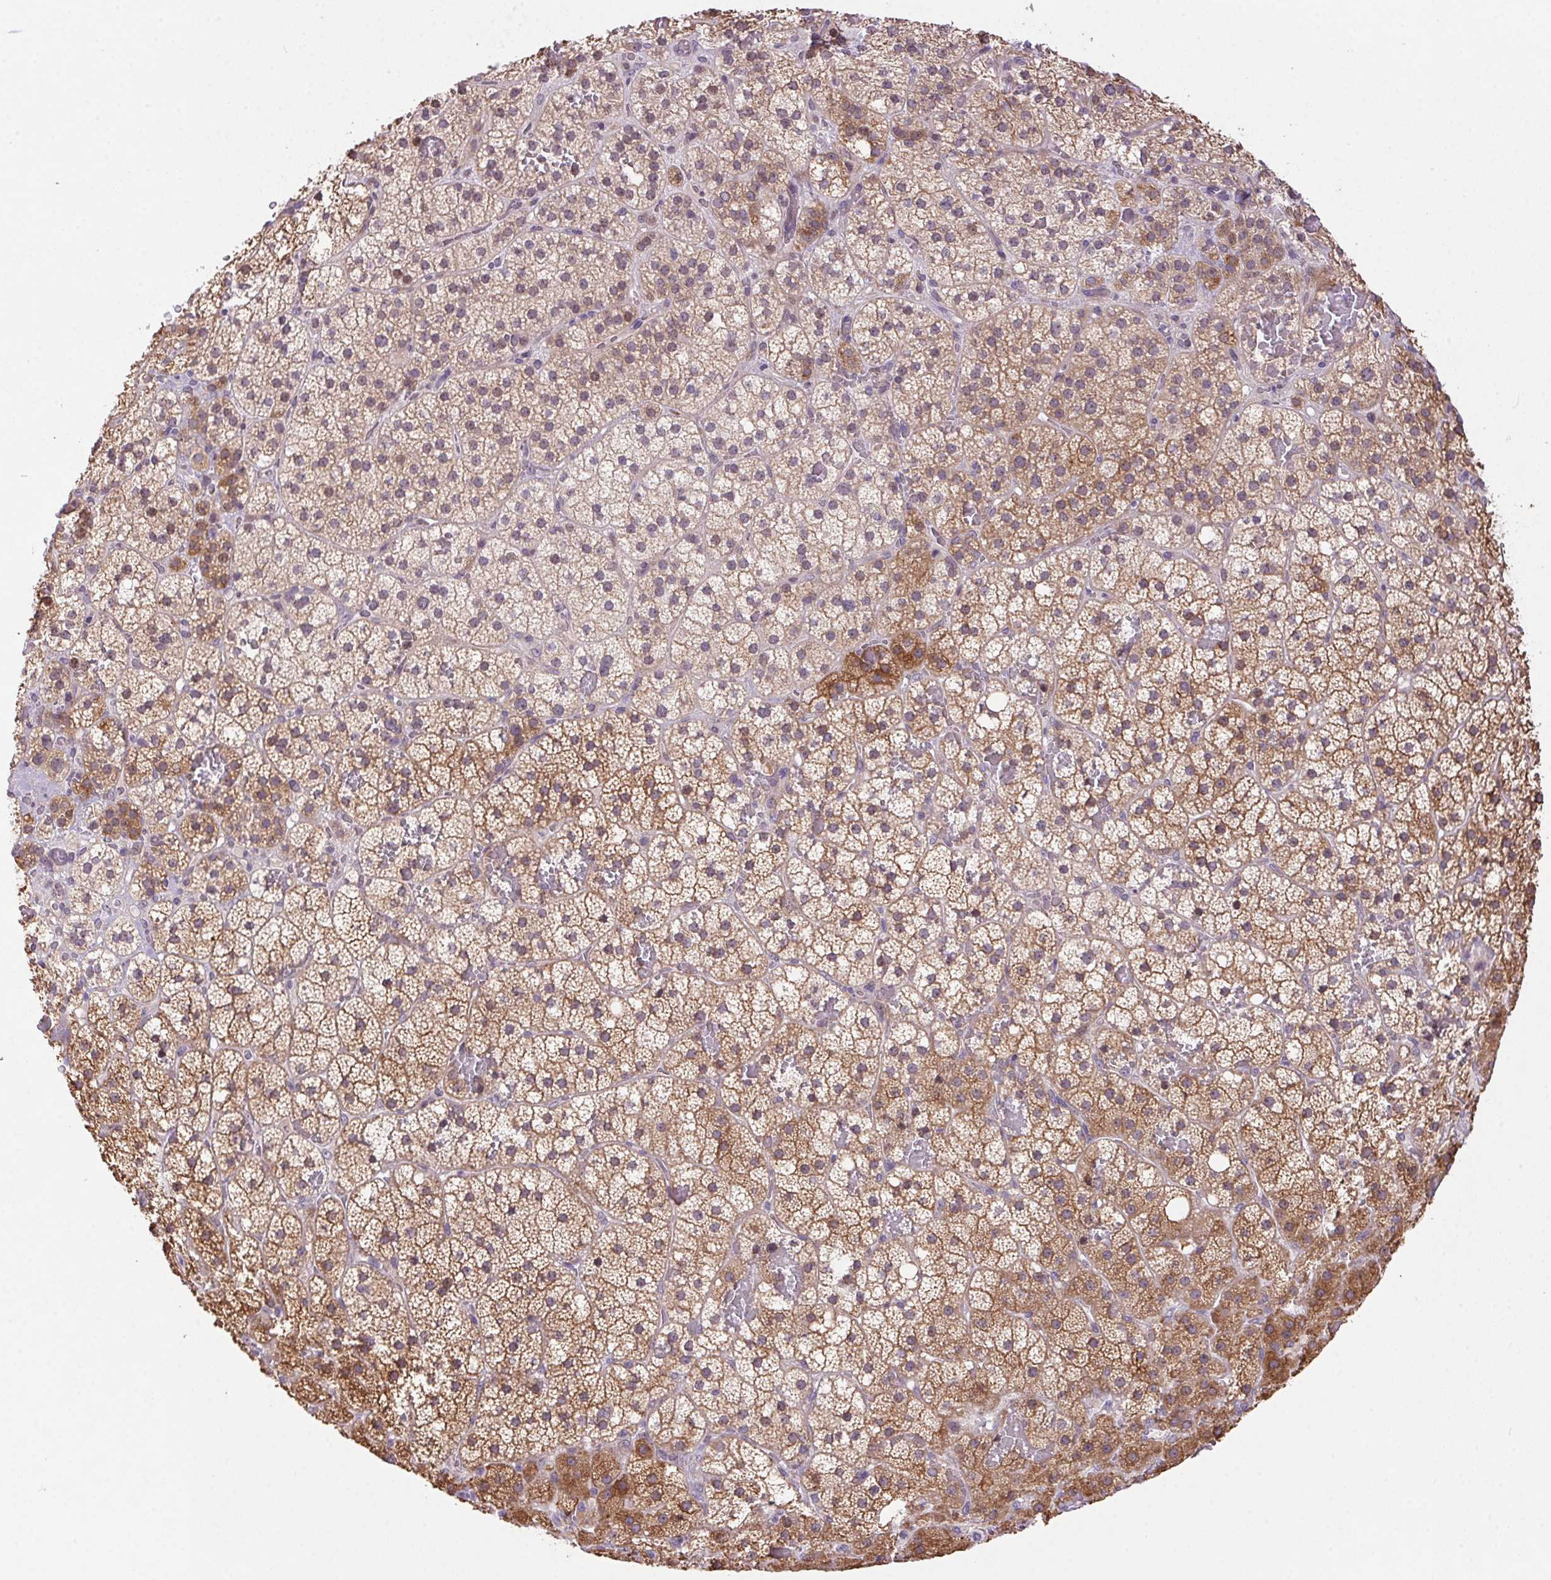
{"staining": {"intensity": "moderate", "quantity": ">75%", "location": "cytoplasmic/membranous"}, "tissue": "adrenal gland", "cell_type": "Glandular cells", "image_type": "normal", "snomed": [{"axis": "morphology", "description": "Normal tissue, NOS"}, {"axis": "topography", "description": "Adrenal gland"}], "caption": "Glandular cells exhibit medium levels of moderate cytoplasmic/membranous positivity in about >75% of cells in unremarkable human adrenal gland. The protein of interest is shown in brown color, while the nuclei are stained blue.", "gene": "LRRTM1", "patient": {"sex": "male", "age": 53}}